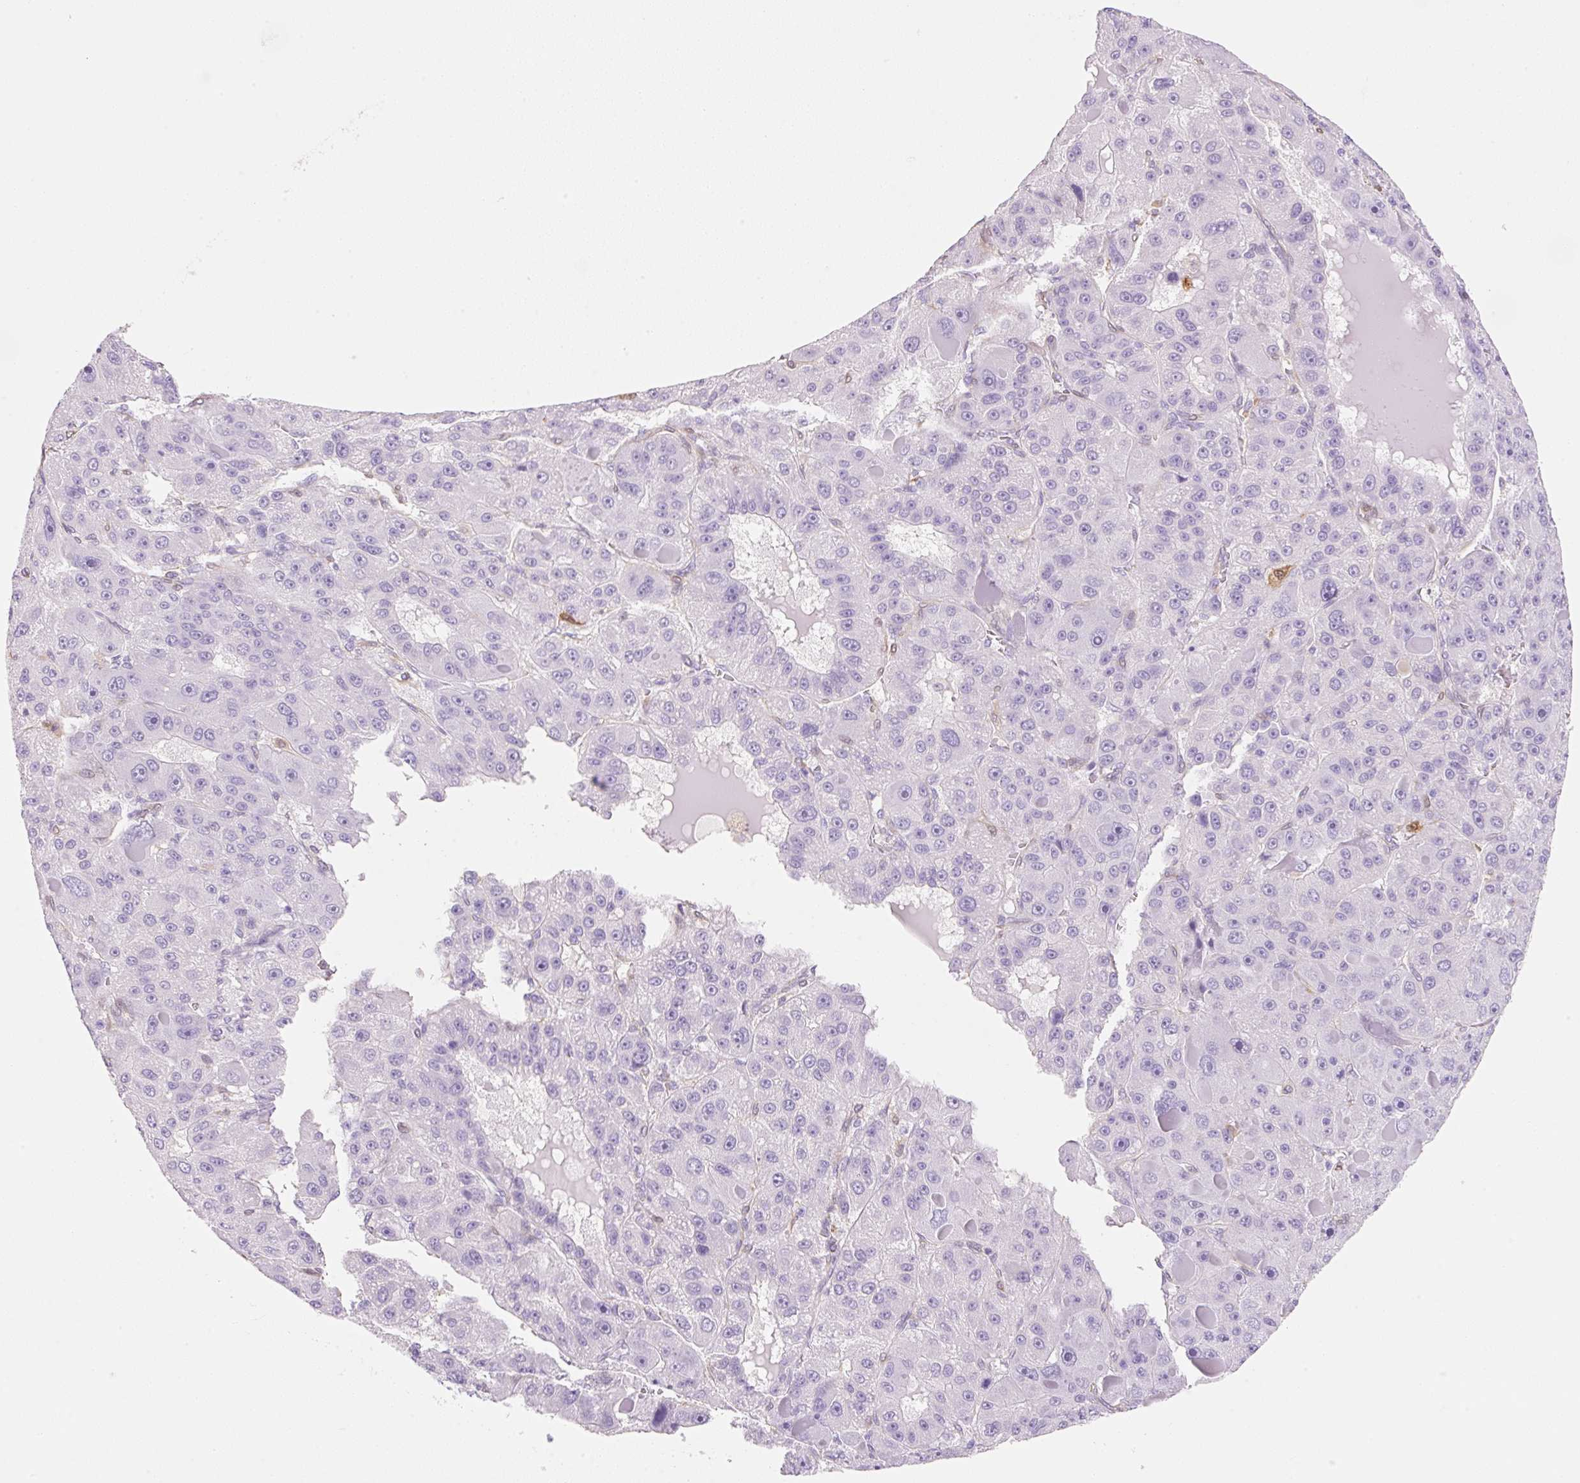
{"staining": {"intensity": "negative", "quantity": "none", "location": "none"}, "tissue": "liver cancer", "cell_type": "Tumor cells", "image_type": "cancer", "snomed": [{"axis": "morphology", "description": "Carcinoma, Hepatocellular, NOS"}, {"axis": "topography", "description": "Liver"}], "caption": "IHC micrograph of liver hepatocellular carcinoma stained for a protein (brown), which demonstrates no staining in tumor cells.", "gene": "FABP5", "patient": {"sex": "male", "age": 76}}